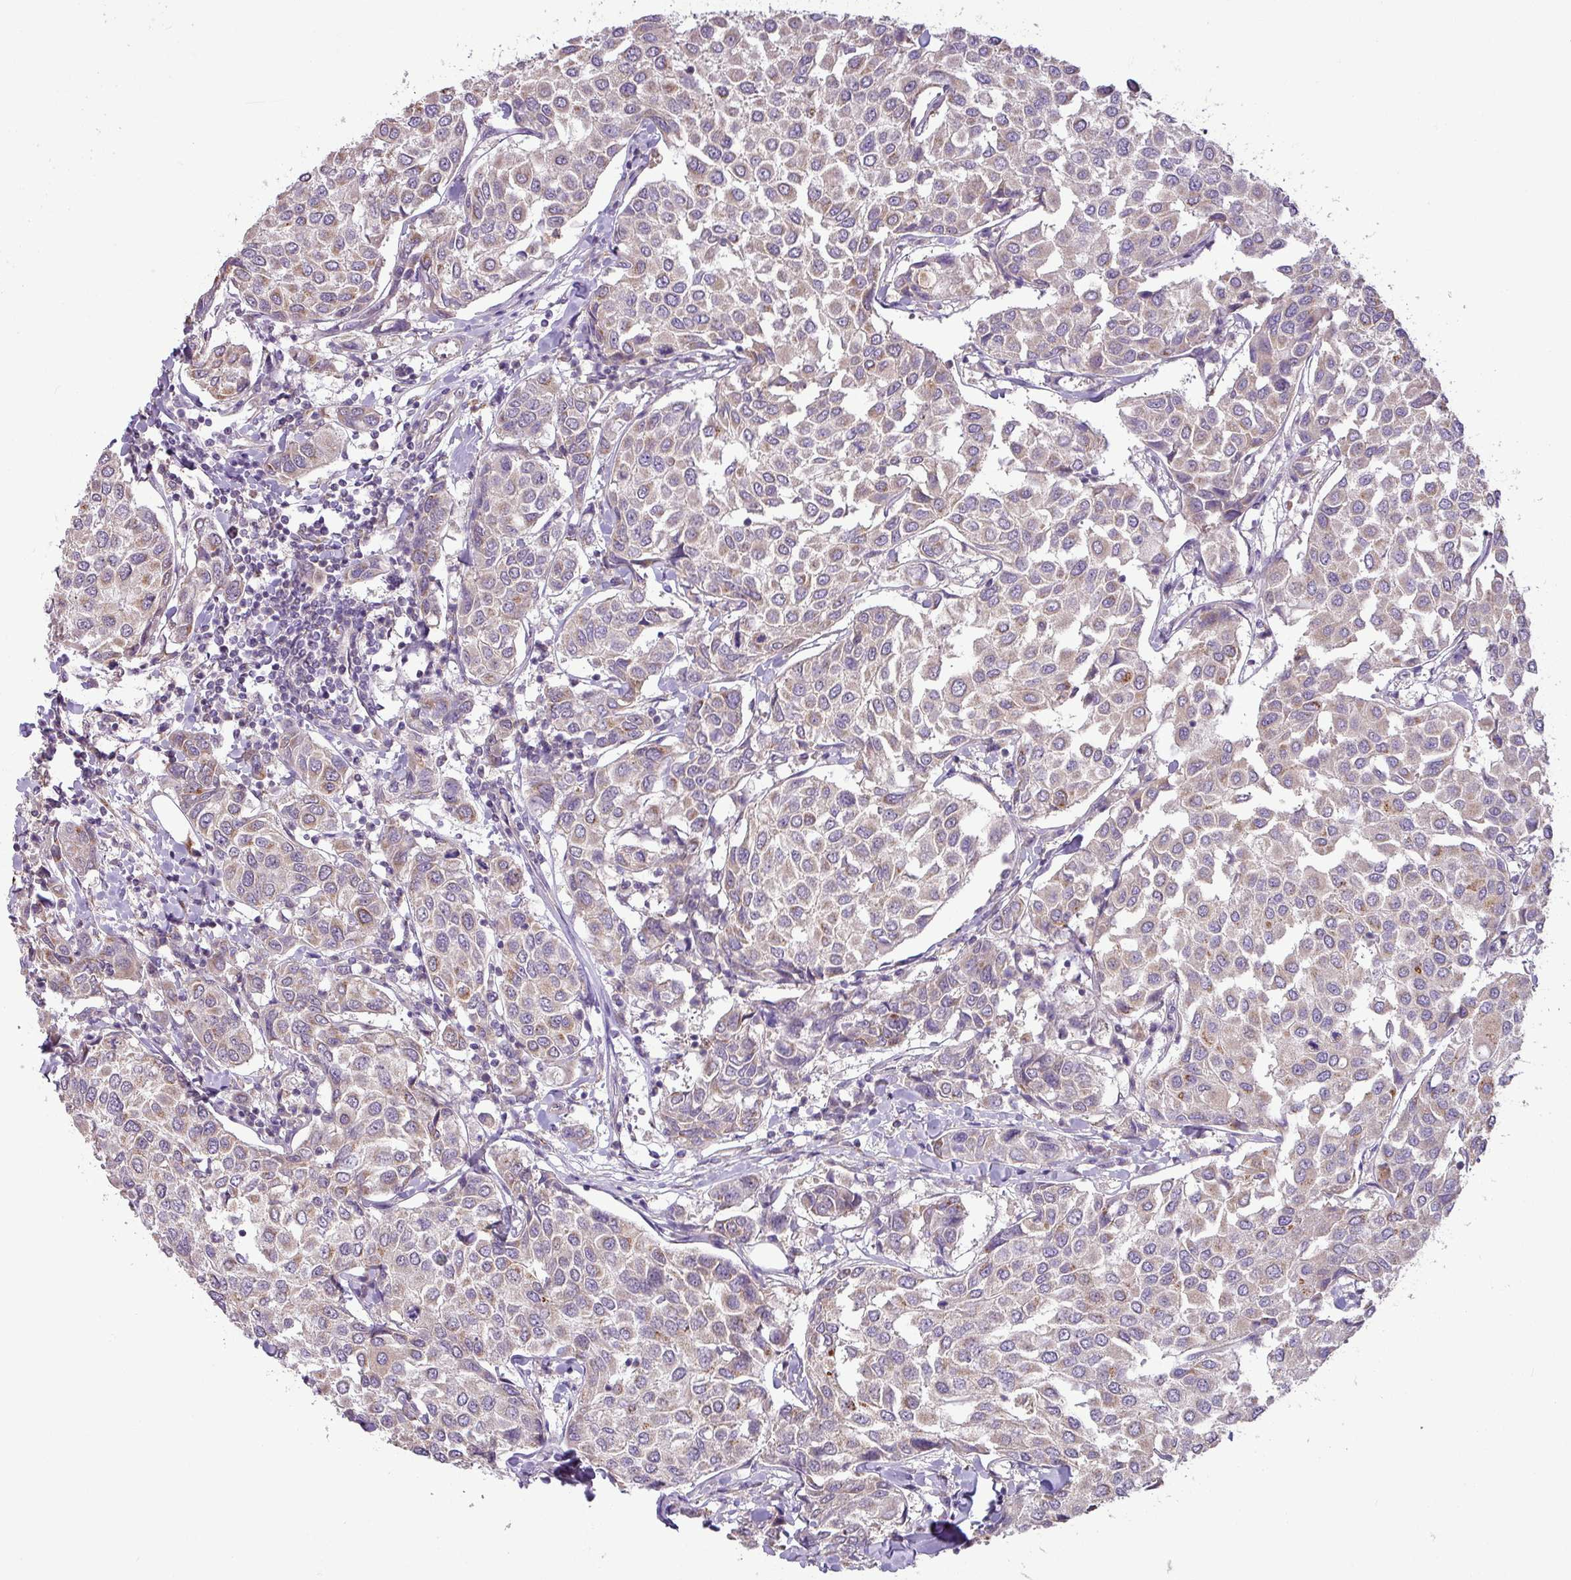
{"staining": {"intensity": "weak", "quantity": "25%-75%", "location": "cytoplasmic/membranous"}, "tissue": "breast cancer", "cell_type": "Tumor cells", "image_type": "cancer", "snomed": [{"axis": "morphology", "description": "Duct carcinoma"}, {"axis": "topography", "description": "Breast"}], "caption": "This photomicrograph shows immunohistochemistry staining of human infiltrating ductal carcinoma (breast), with low weak cytoplasmic/membranous expression in approximately 25%-75% of tumor cells.", "gene": "GALNT12", "patient": {"sex": "female", "age": 55}}